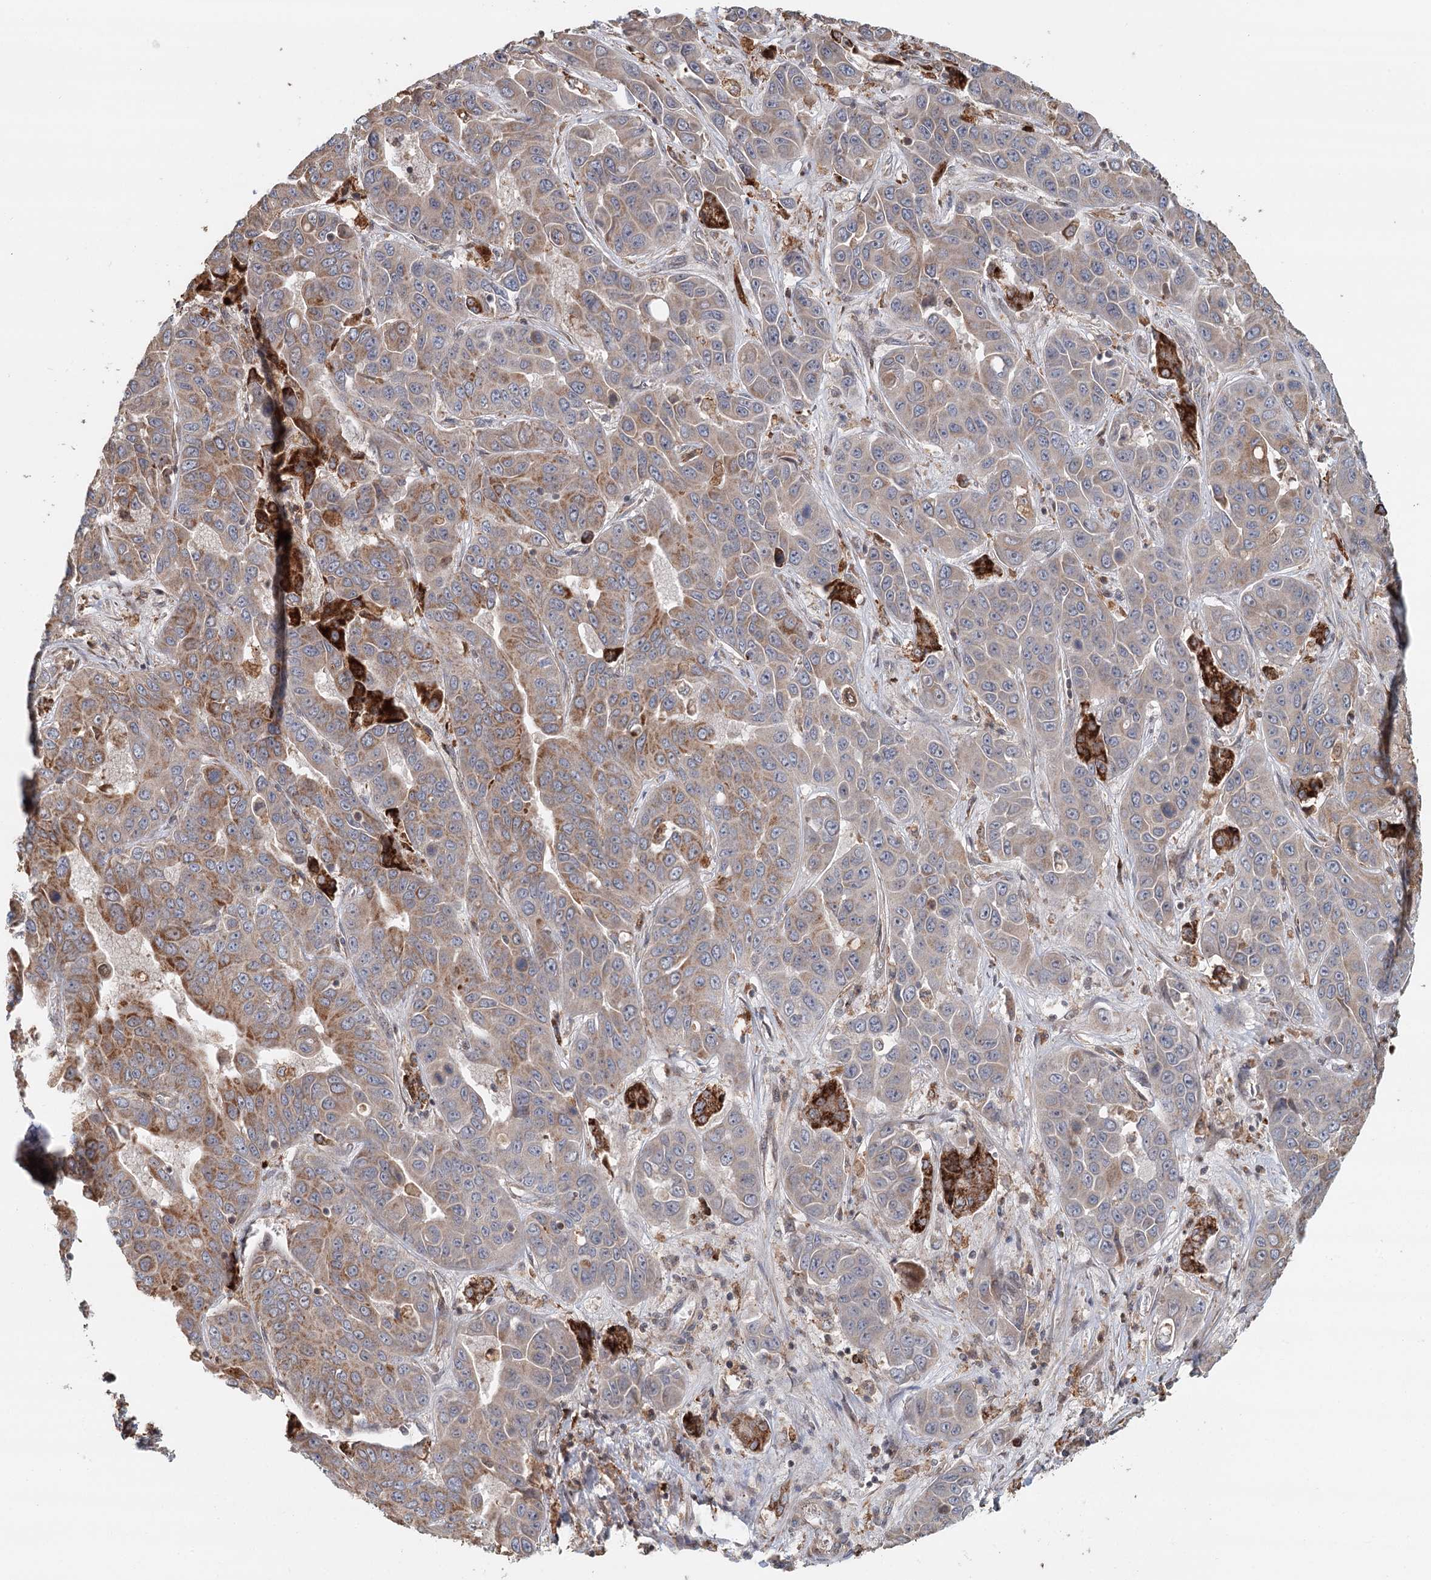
{"staining": {"intensity": "moderate", "quantity": ">75%", "location": "cytoplasmic/membranous"}, "tissue": "liver cancer", "cell_type": "Tumor cells", "image_type": "cancer", "snomed": [{"axis": "morphology", "description": "Cholangiocarcinoma"}, {"axis": "topography", "description": "Liver"}], "caption": "Immunohistochemical staining of human liver cancer demonstrates medium levels of moderate cytoplasmic/membranous protein positivity in approximately >75% of tumor cells.", "gene": "RNF111", "patient": {"sex": "female", "age": 52}}